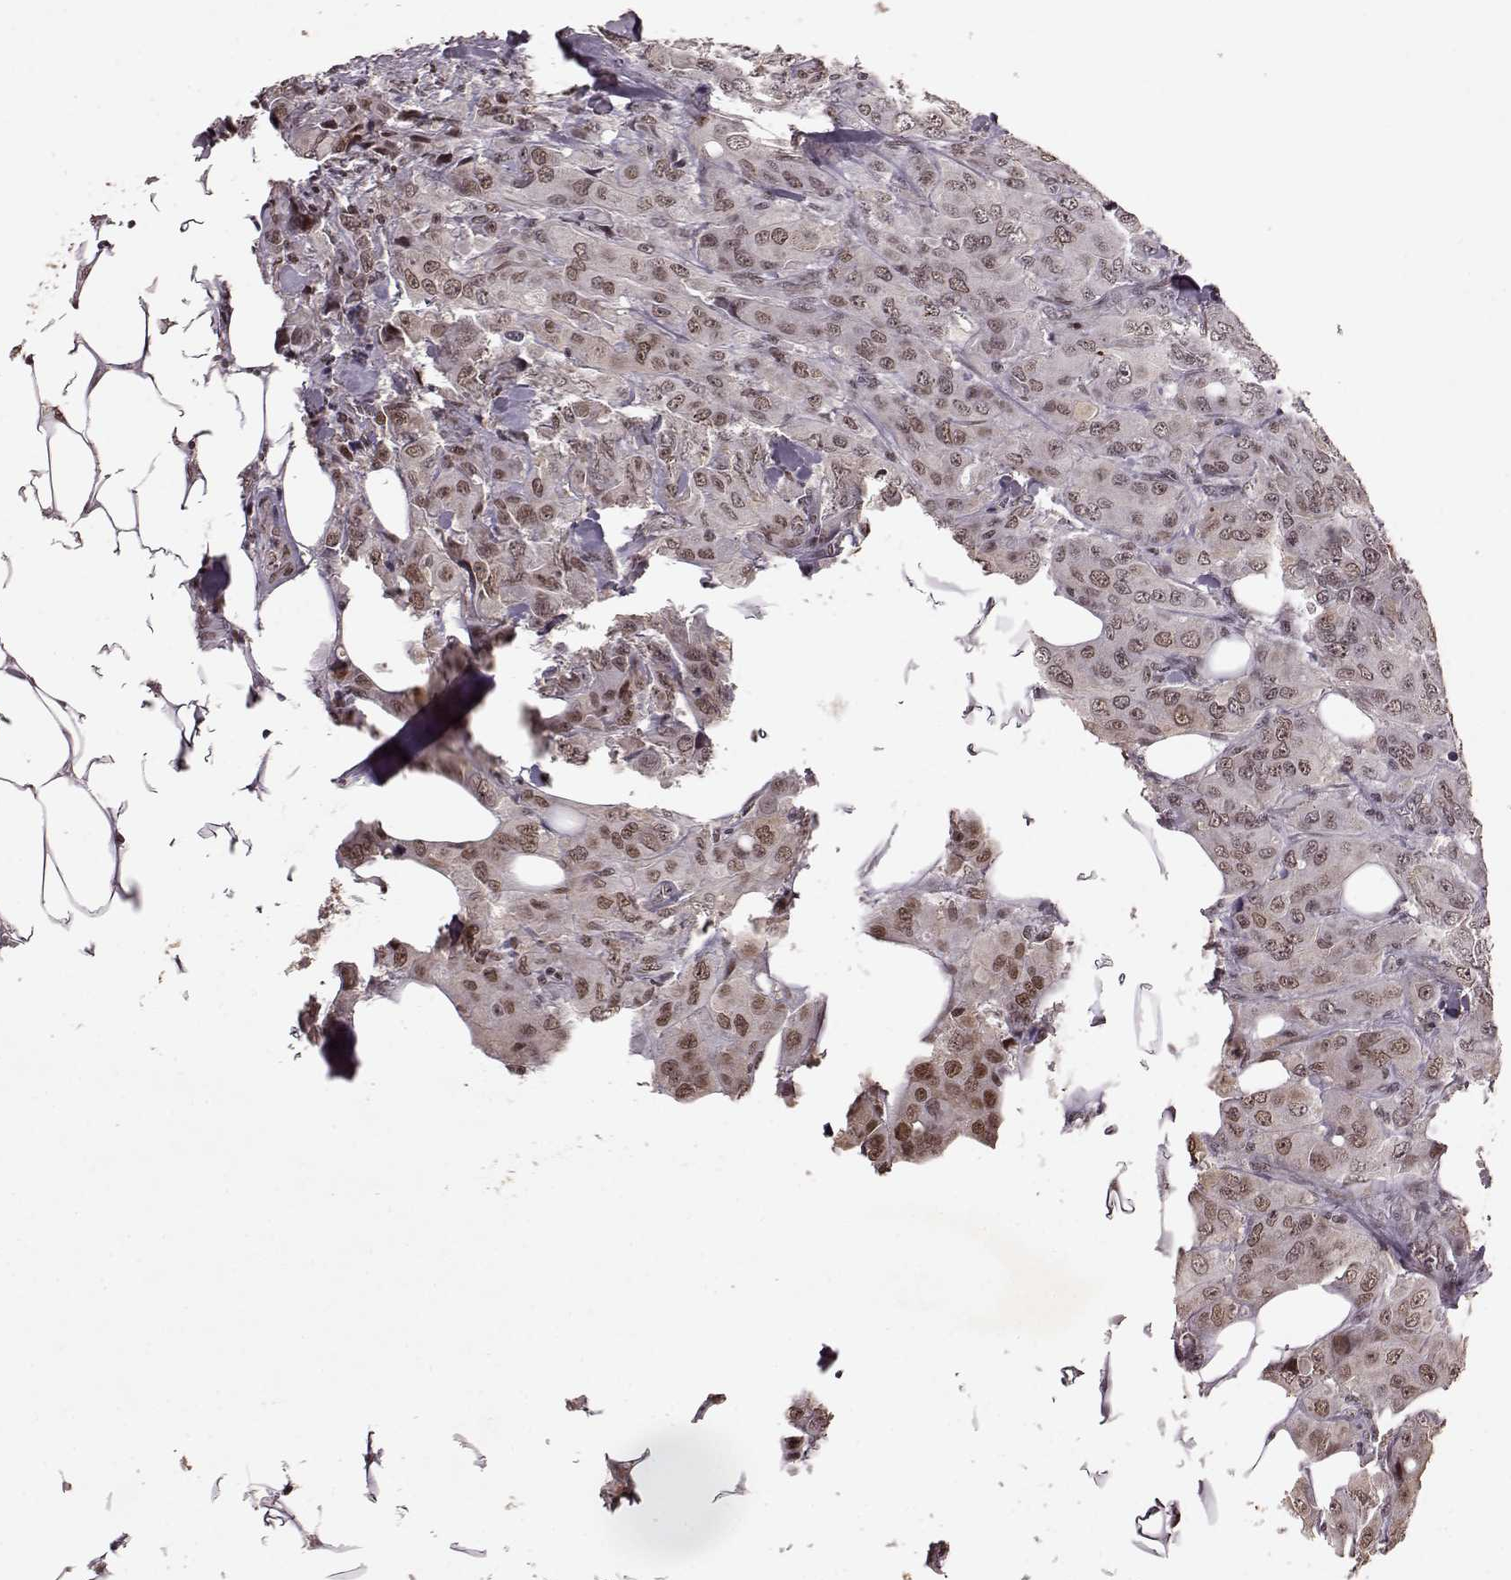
{"staining": {"intensity": "moderate", "quantity": ">75%", "location": "nuclear"}, "tissue": "breast cancer", "cell_type": "Tumor cells", "image_type": "cancer", "snomed": [{"axis": "morphology", "description": "Duct carcinoma"}, {"axis": "topography", "description": "Breast"}], "caption": "This histopathology image reveals breast infiltrating ductal carcinoma stained with IHC to label a protein in brown. The nuclear of tumor cells show moderate positivity for the protein. Nuclei are counter-stained blue.", "gene": "RRAGD", "patient": {"sex": "female", "age": 43}}